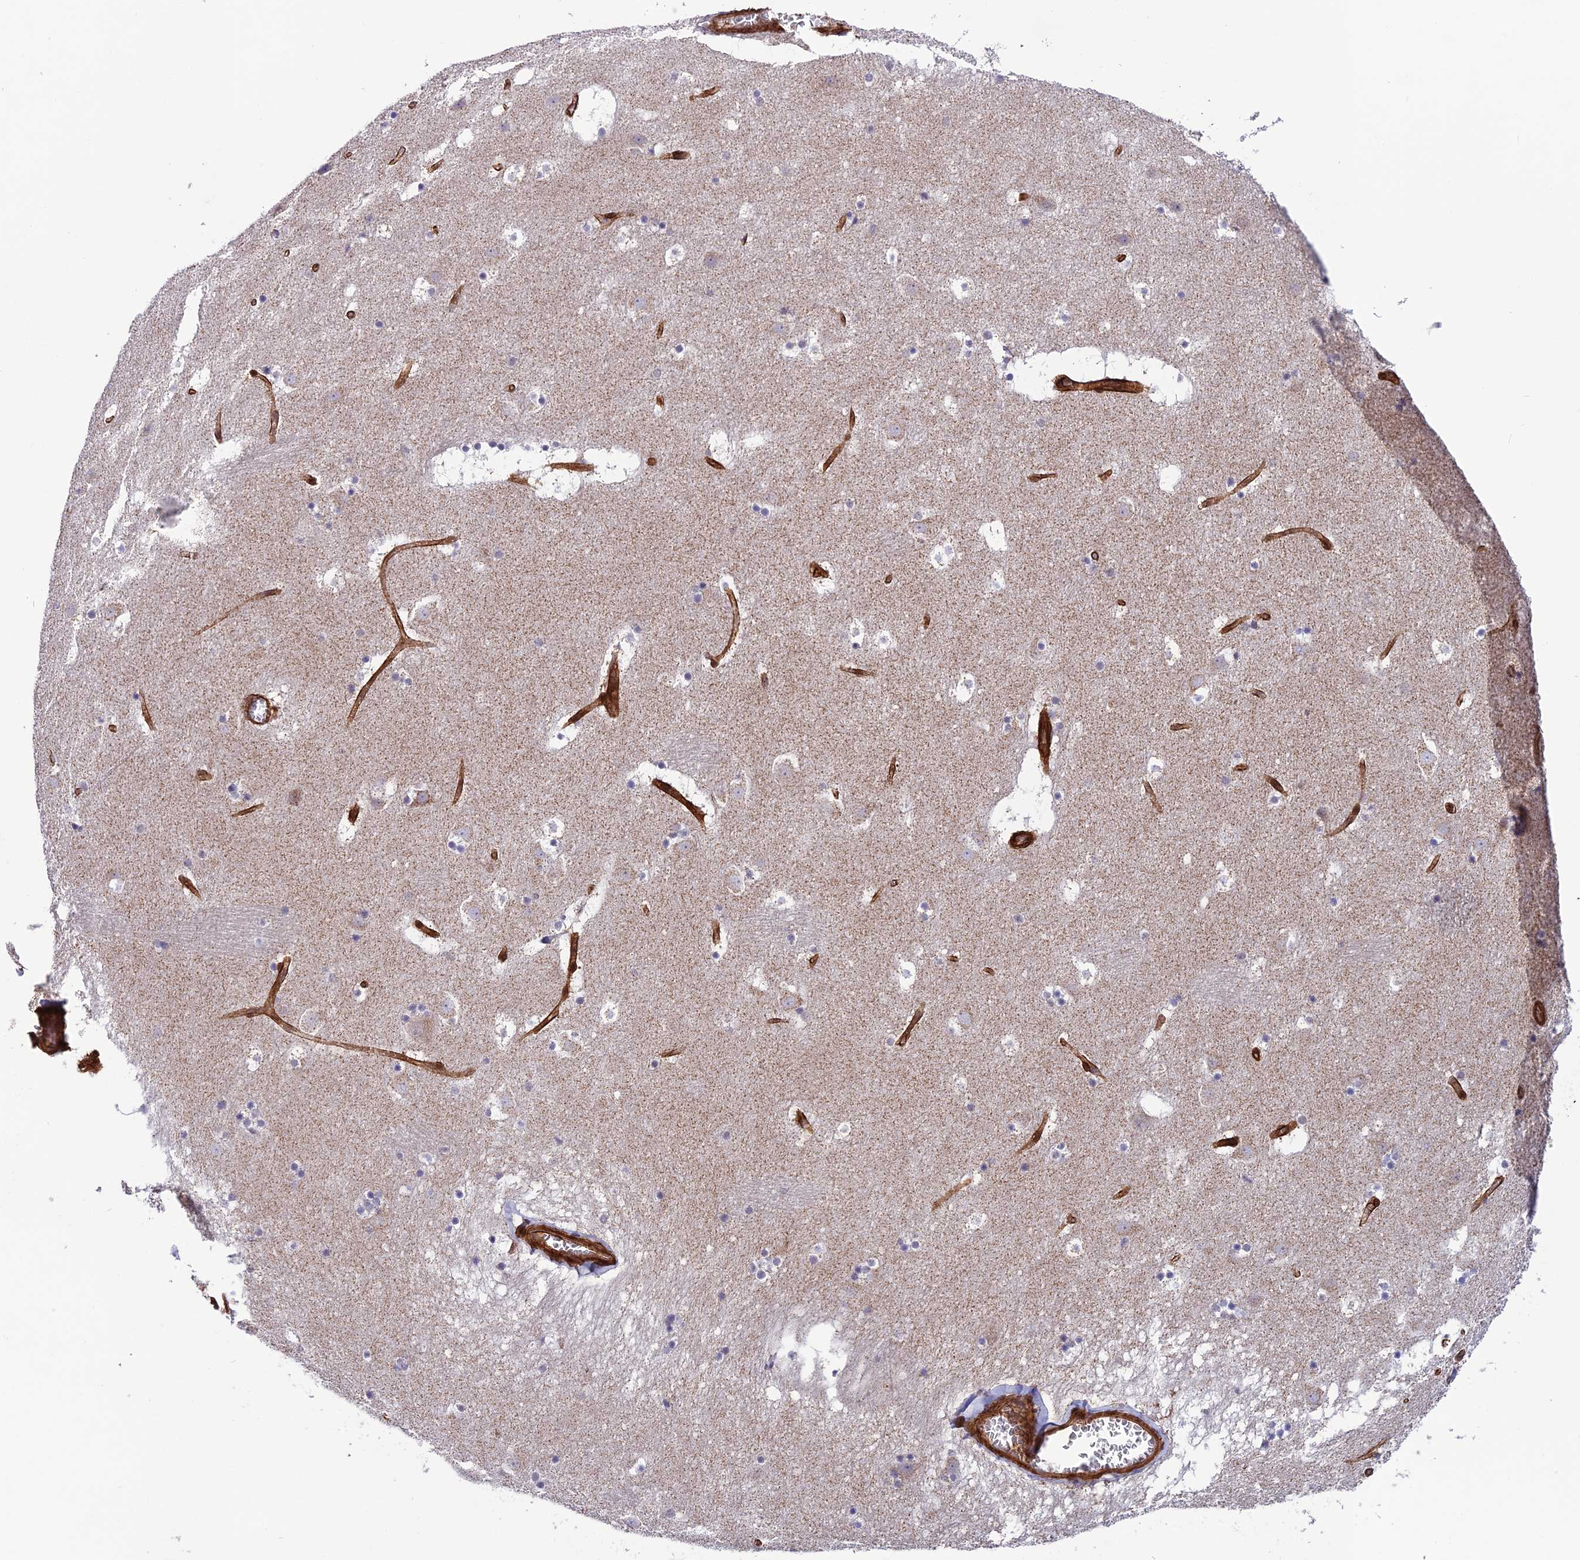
{"staining": {"intensity": "negative", "quantity": "none", "location": "none"}, "tissue": "caudate", "cell_type": "Glial cells", "image_type": "normal", "snomed": [{"axis": "morphology", "description": "Normal tissue, NOS"}, {"axis": "topography", "description": "Lateral ventricle wall"}], "caption": "IHC of benign human caudate shows no expression in glial cells. (Stains: DAB (3,3'-diaminobenzidine) immunohistochemistry (IHC) with hematoxylin counter stain, Microscopy: brightfield microscopy at high magnification).", "gene": "TNS1", "patient": {"sex": "male", "age": 45}}